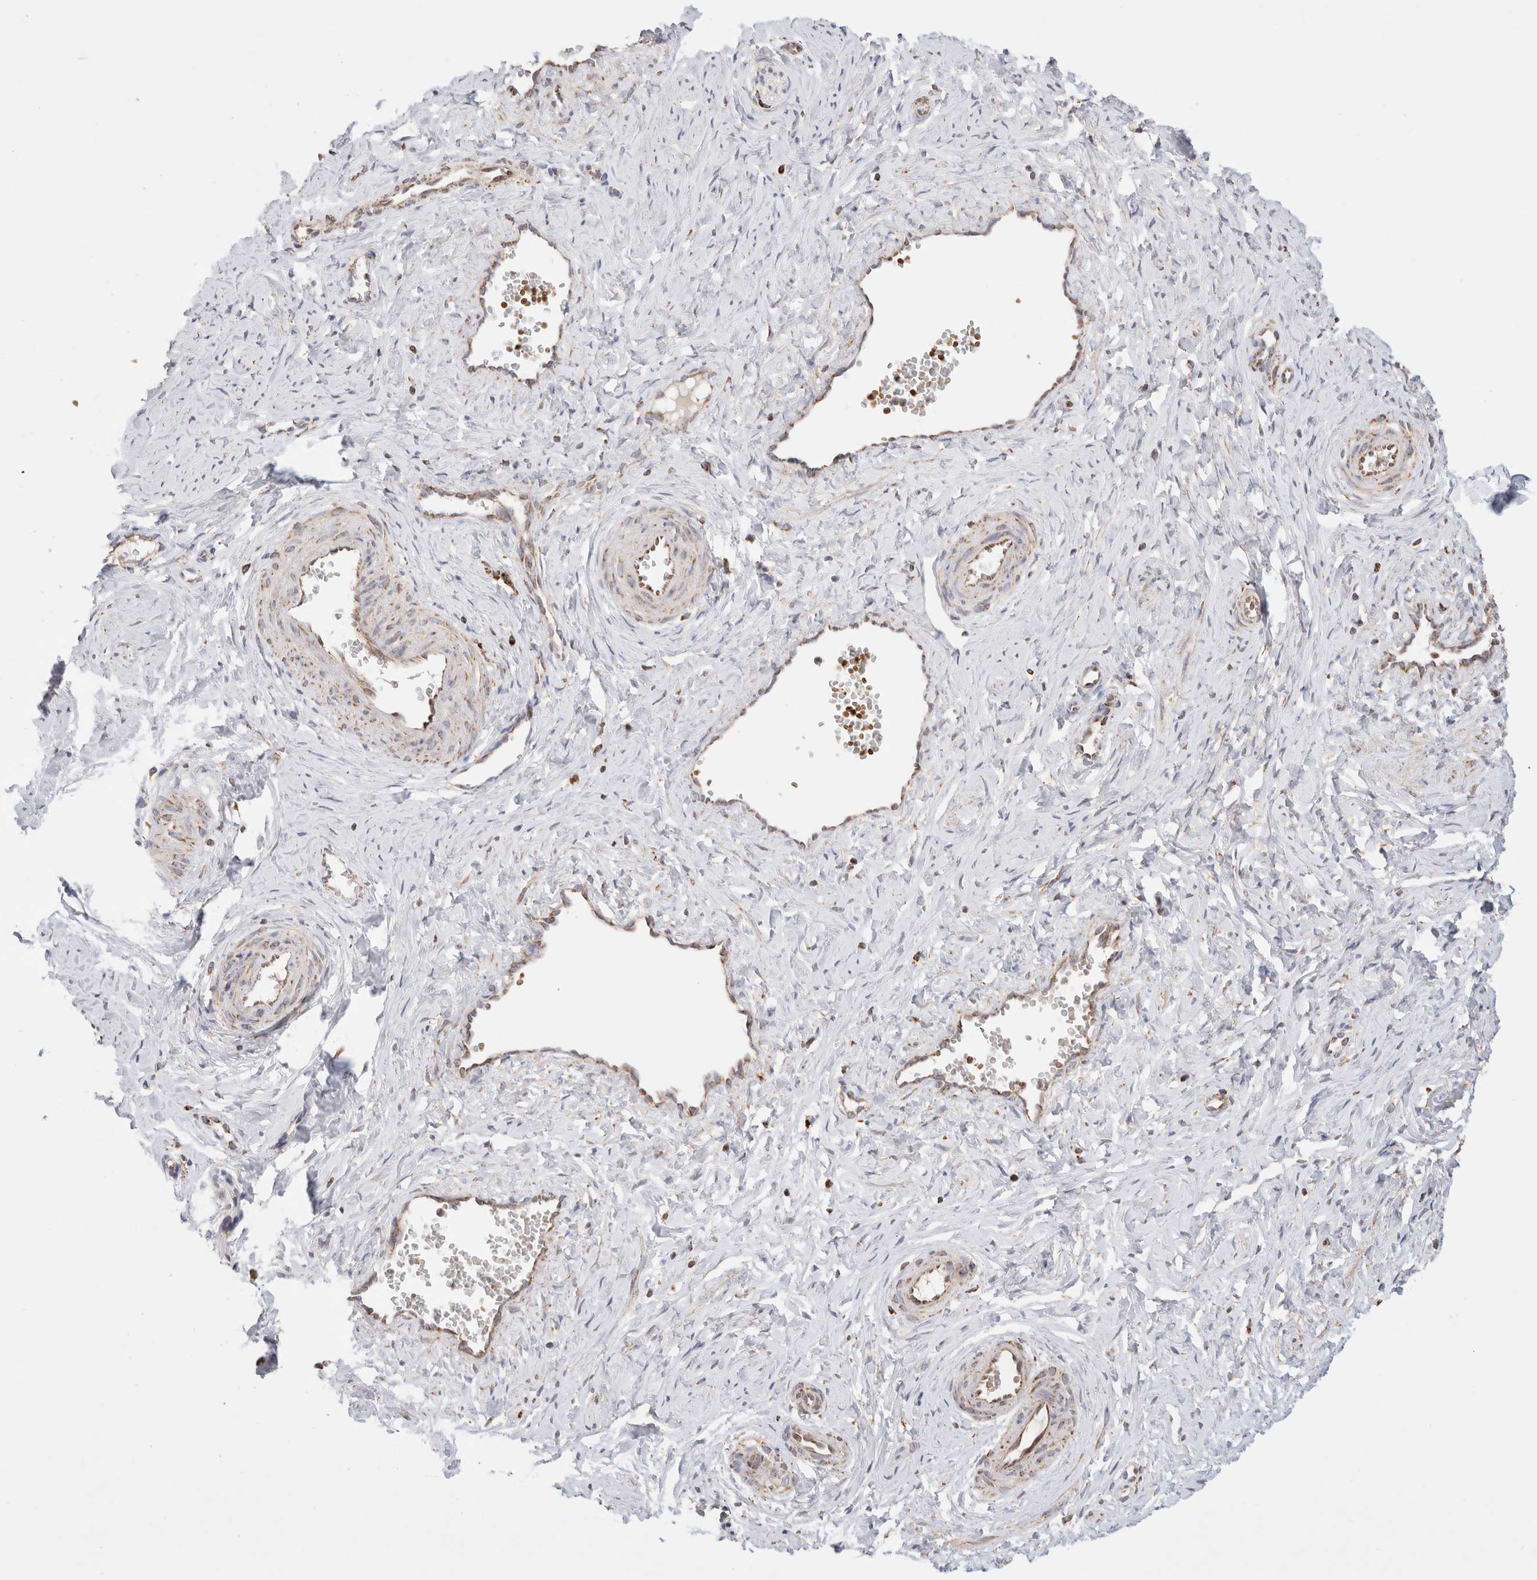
{"staining": {"intensity": "weak", "quantity": "25%-75%", "location": "cytoplasmic/membranous"}, "tissue": "cervix", "cell_type": "Glandular cells", "image_type": "normal", "snomed": [{"axis": "morphology", "description": "Normal tissue, NOS"}, {"axis": "topography", "description": "Cervix"}], "caption": "This is a photomicrograph of immunohistochemistry staining of benign cervix, which shows weak expression in the cytoplasmic/membranous of glandular cells.", "gene": "TMPPE", "patient": {"sex": "female", "age": 27}}